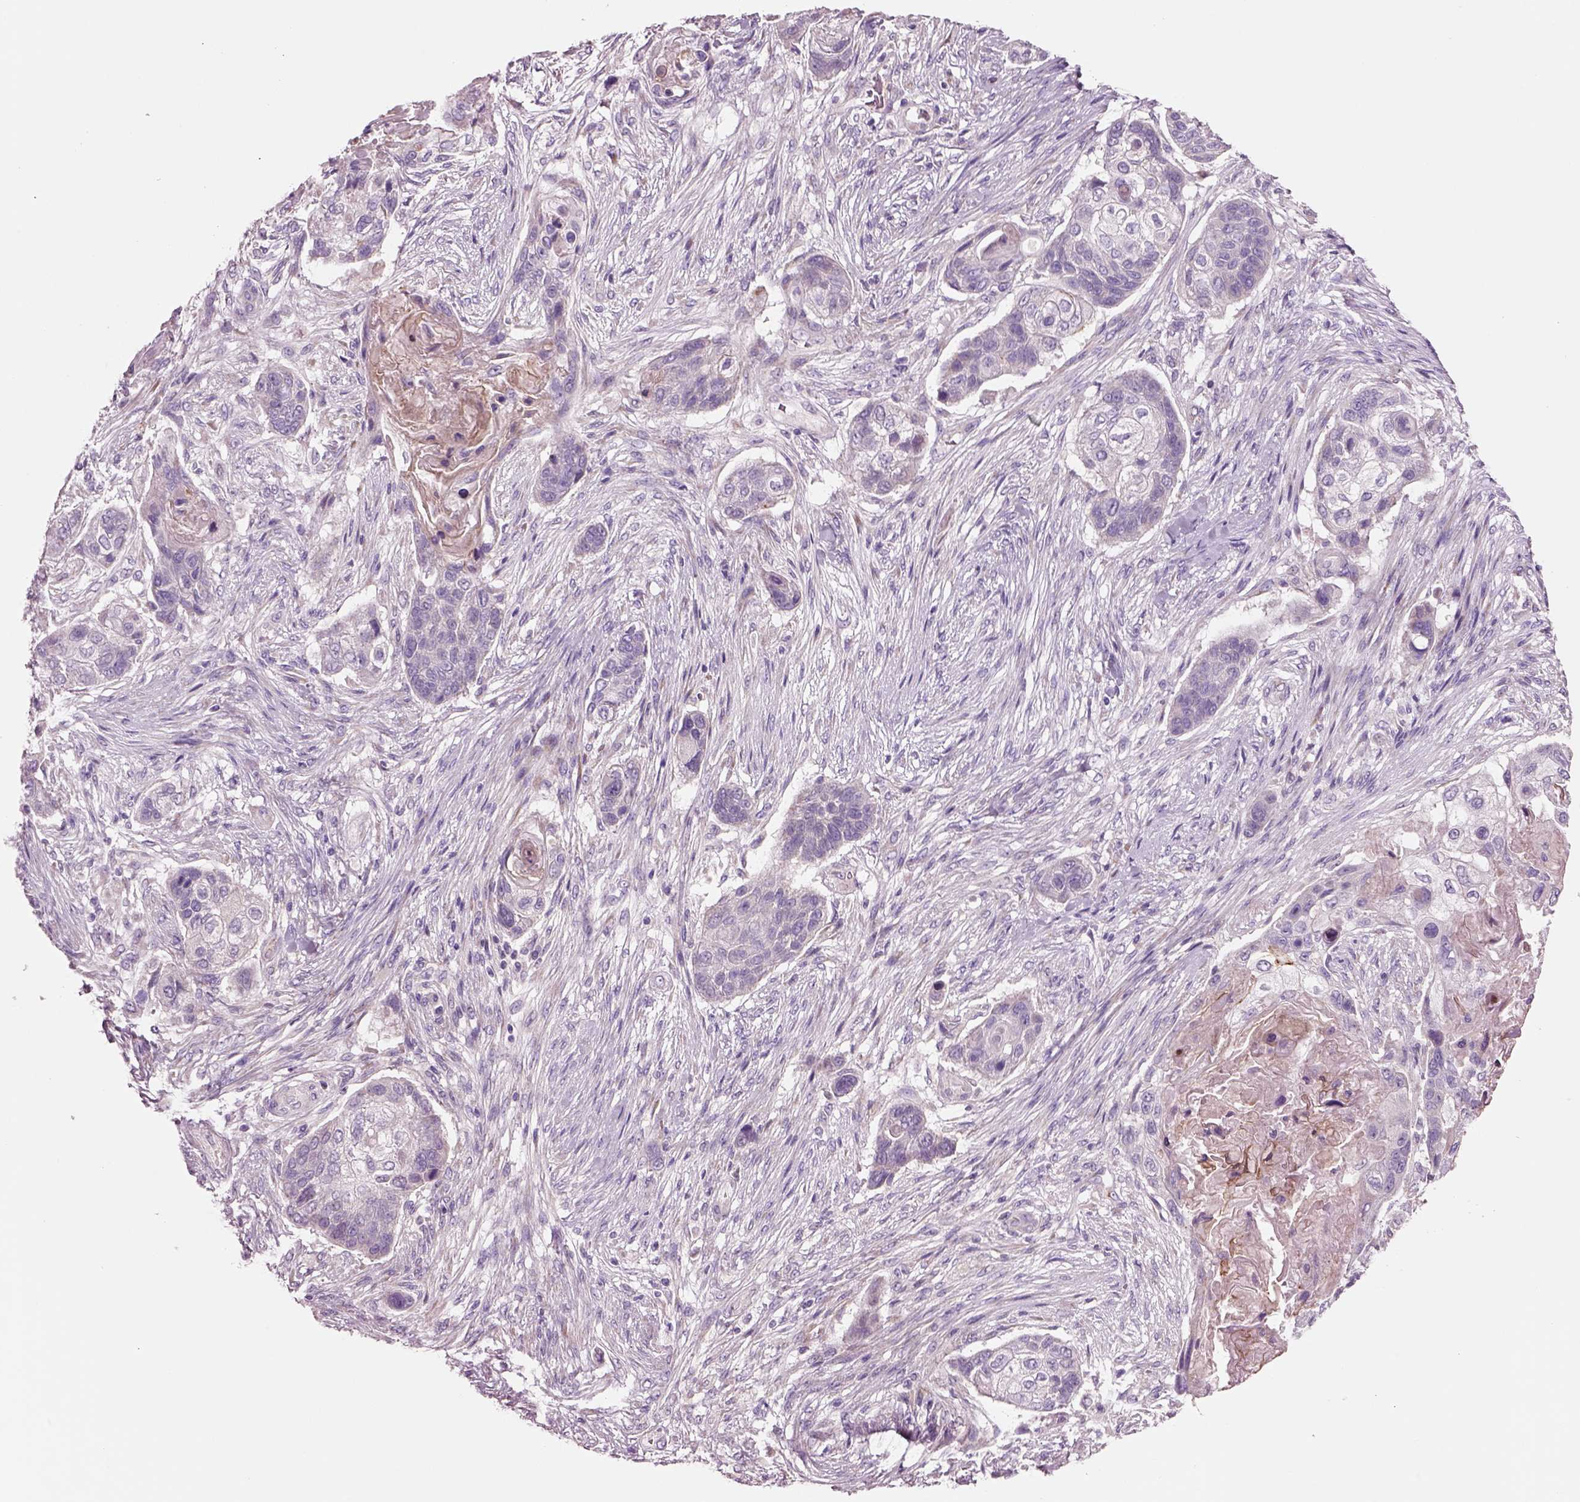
{"staining": {"intensity": "negative", "quantity": "none", "location": "none"}, "tissue": "lung cancer", "cell_type": "Tumor cells", "image_type": "cancer", "snomed": [{"axis": "morphology", "description": "Squamous cell carcinoma, NOS"}, {"axis": "topography", "description": "Lung"}], "caption": "Tumor cells are negative for brown protein staining in squamous cell carcinoma (lung).", "gene": "PLPP7", "patient": {"sex": "male", "age": 69}}